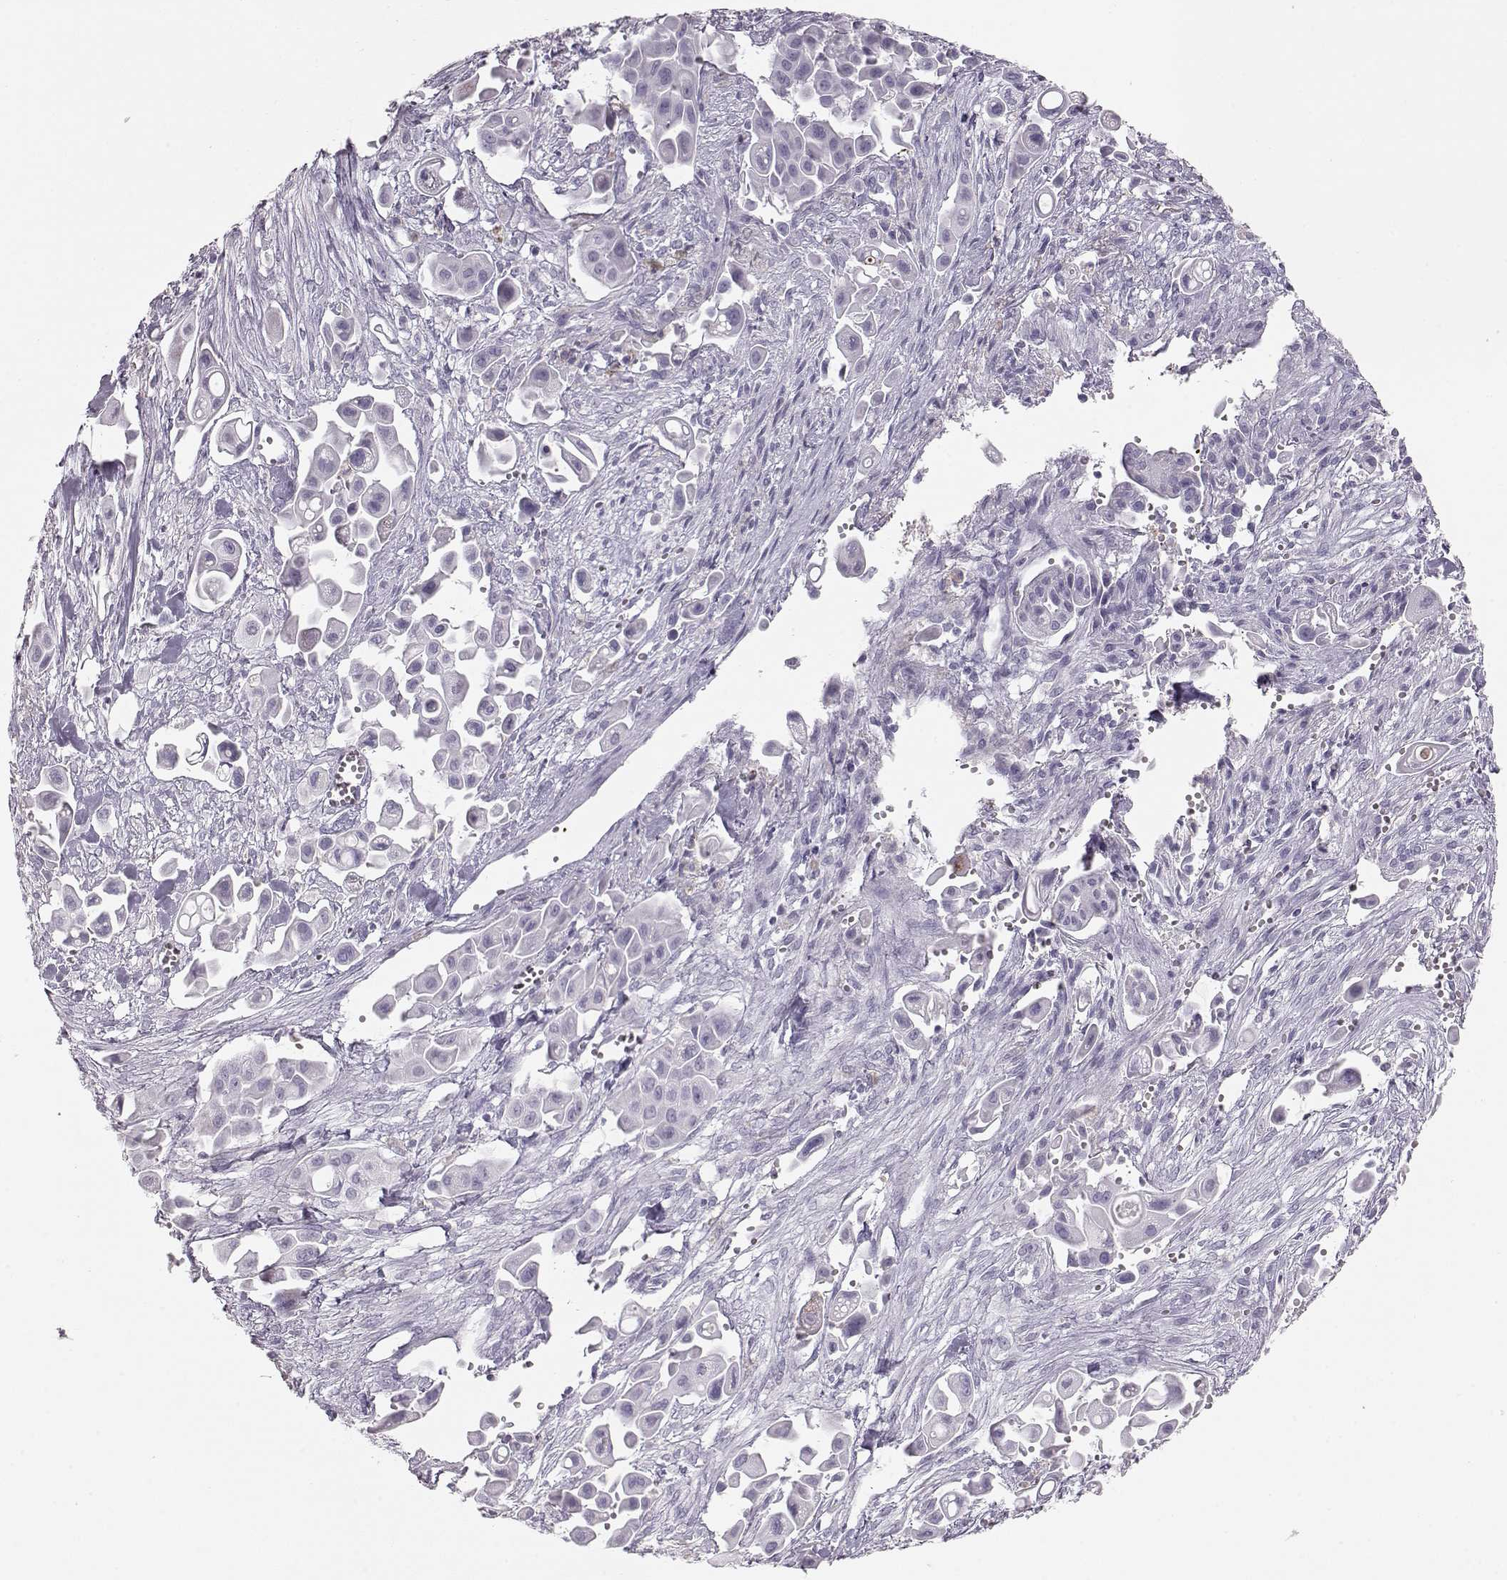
{"staining": {"intensity": "negative", "quantity": "none", "location": "none"}, "tissue": "pancreatic cancer", "cell_type": "Tumor cells", "image_type": "cancer", "snomed": [{"axis": "morphology", "description": "Adenocarcinoma, NOS"}, {"axis": "topography", "description": "Pancreas"}], "caption": "This is an immunohistochemistry micrograph of pancreatic adenocarcinoma. There is no expression in tumor cells.", "gene": "MIP", "patient": {"sex": "male", "age": 50}}